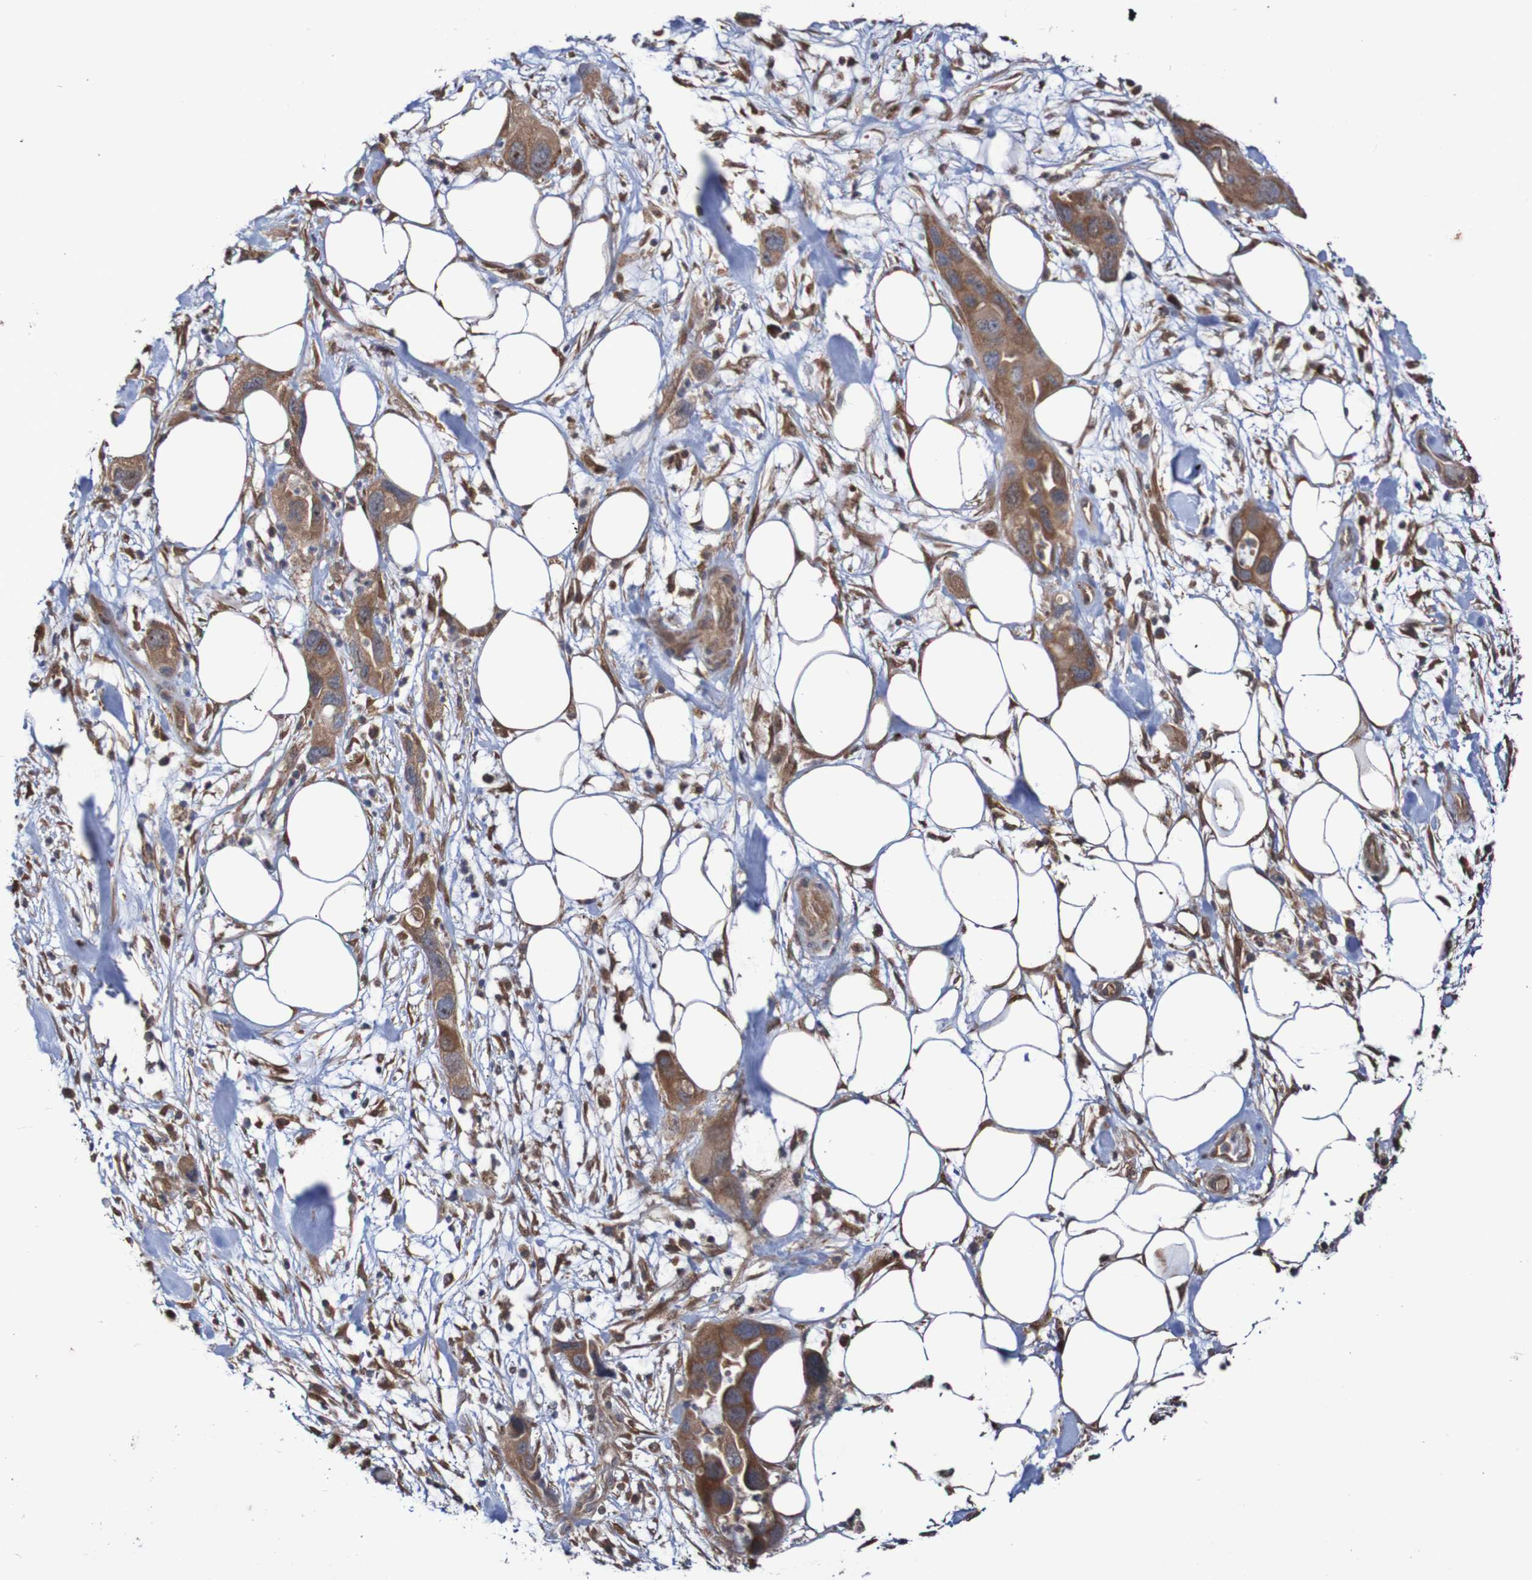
{"staining": {"intensity": "moderate", "quantity": ">75%", "location": "cytoplasmic/membranous"}, "tissue": "pancreatic cancer", "cell_type": "Tumor cells", "image_type": "cancer", "snomed": [{"axis": "morphology", "description": "Adenocarcinoma, NOS"}, {"axis": "topography", "description": "Pancreas"}], "caption": "Immunohistochemical staining of adenocarcinoma (pancreatic) reveals moderate cytoplasmic/membranous protein positivity in approximately >75% of tumor cells.", "gene": "PHPT1", "patient": {"sex": "female", "age": 71}}